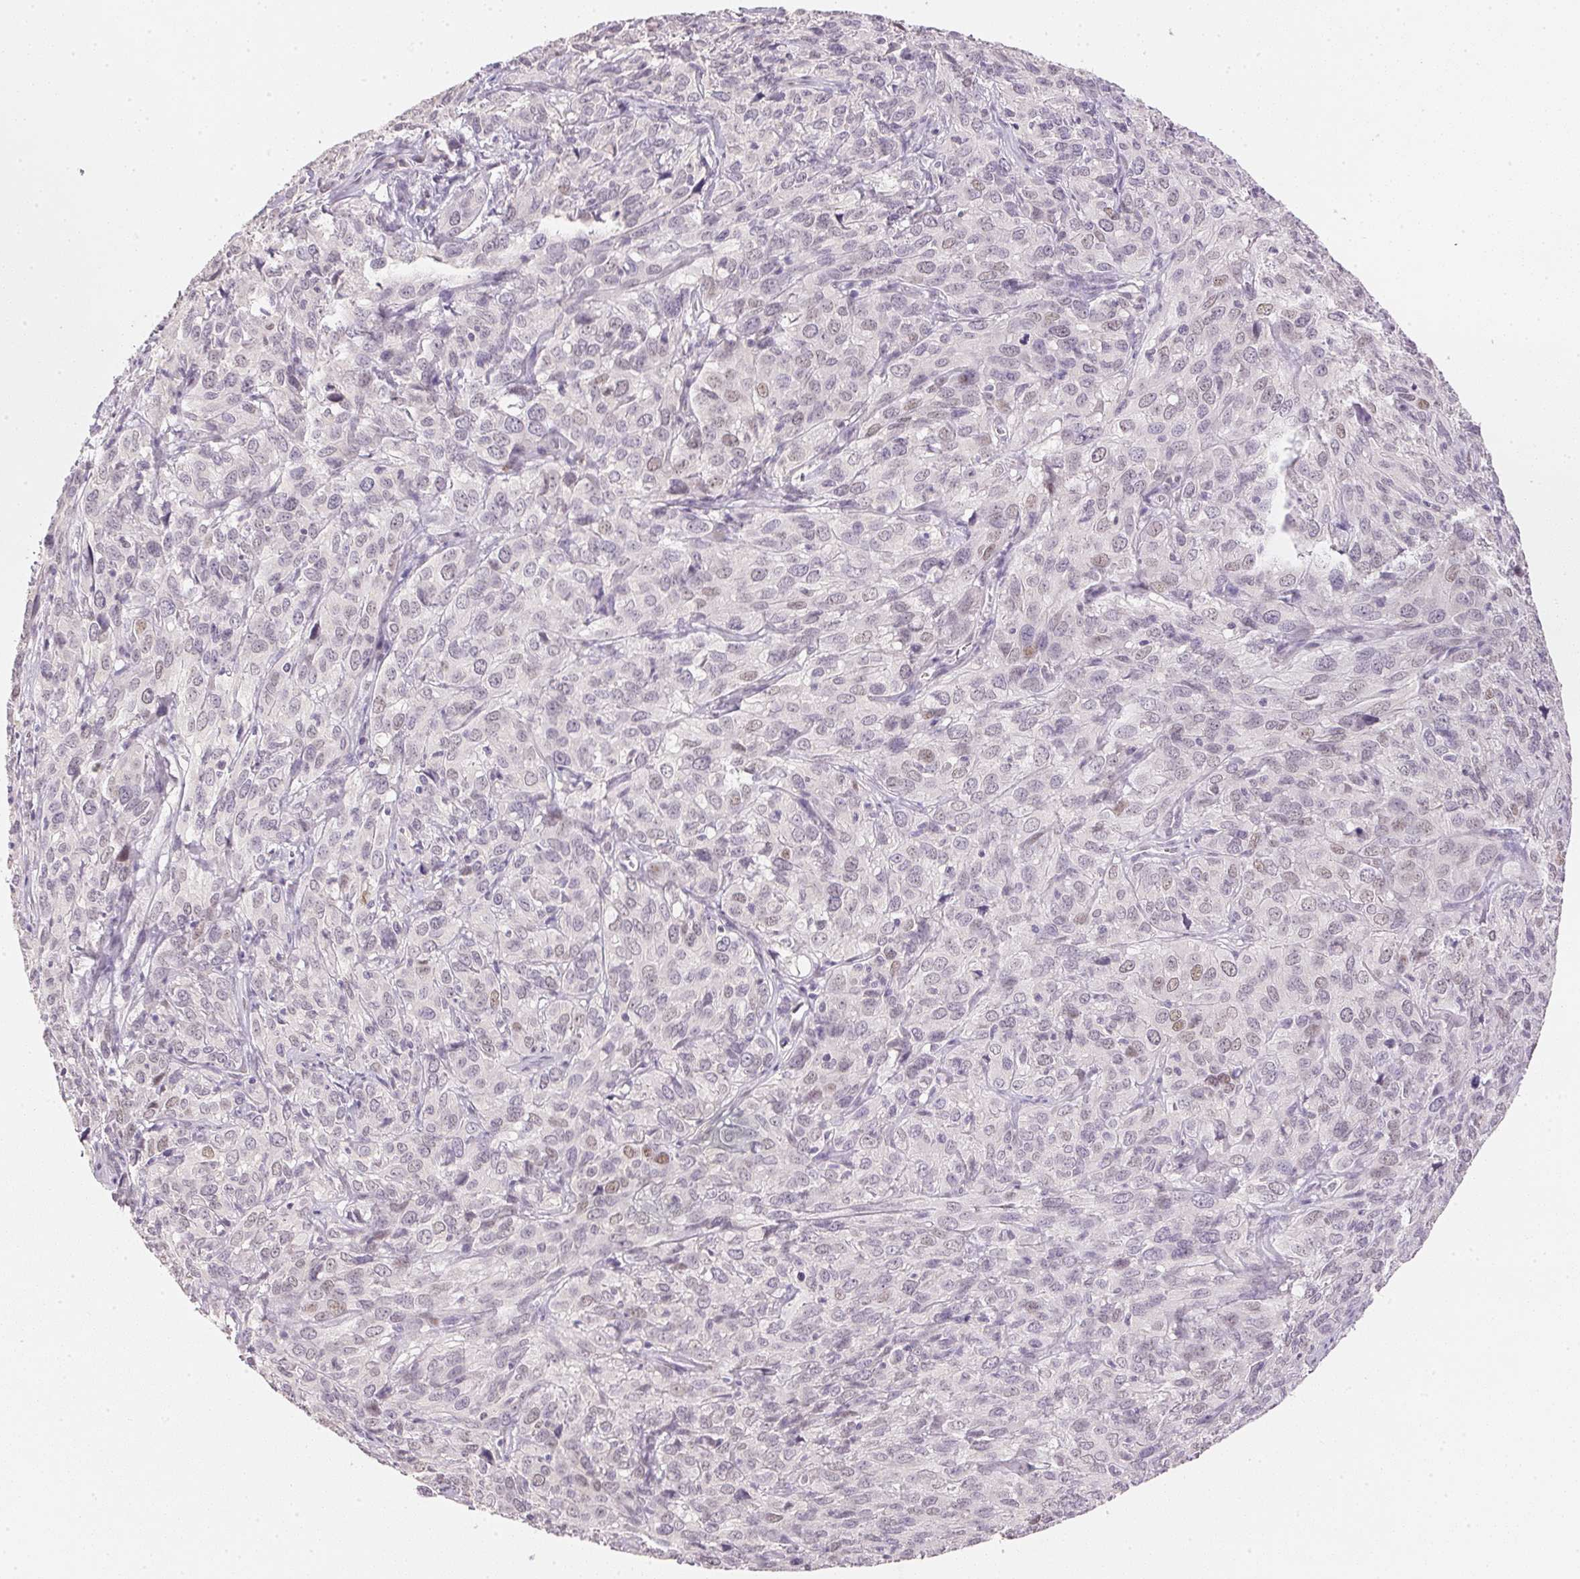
{"staining": {"intensity": "negative", "quantity": "none", "location": "none"}, "tissue": "cervical cancer", "cell_type": "Tumor cells", "image_type": "cancer", "snomed": [{"axis": "morphology", "description": "Squamous cell carcinoma, NOS"}, {"axis": "topography", "description": "Cervix"}], "caption": "An immunohistochemistry histopathology image of cervical cancer is shown. There is no staining in tumor cells of cervical cancer.", "gene": "POLR3G", "patient": {"sex": "female", "age": 51}}